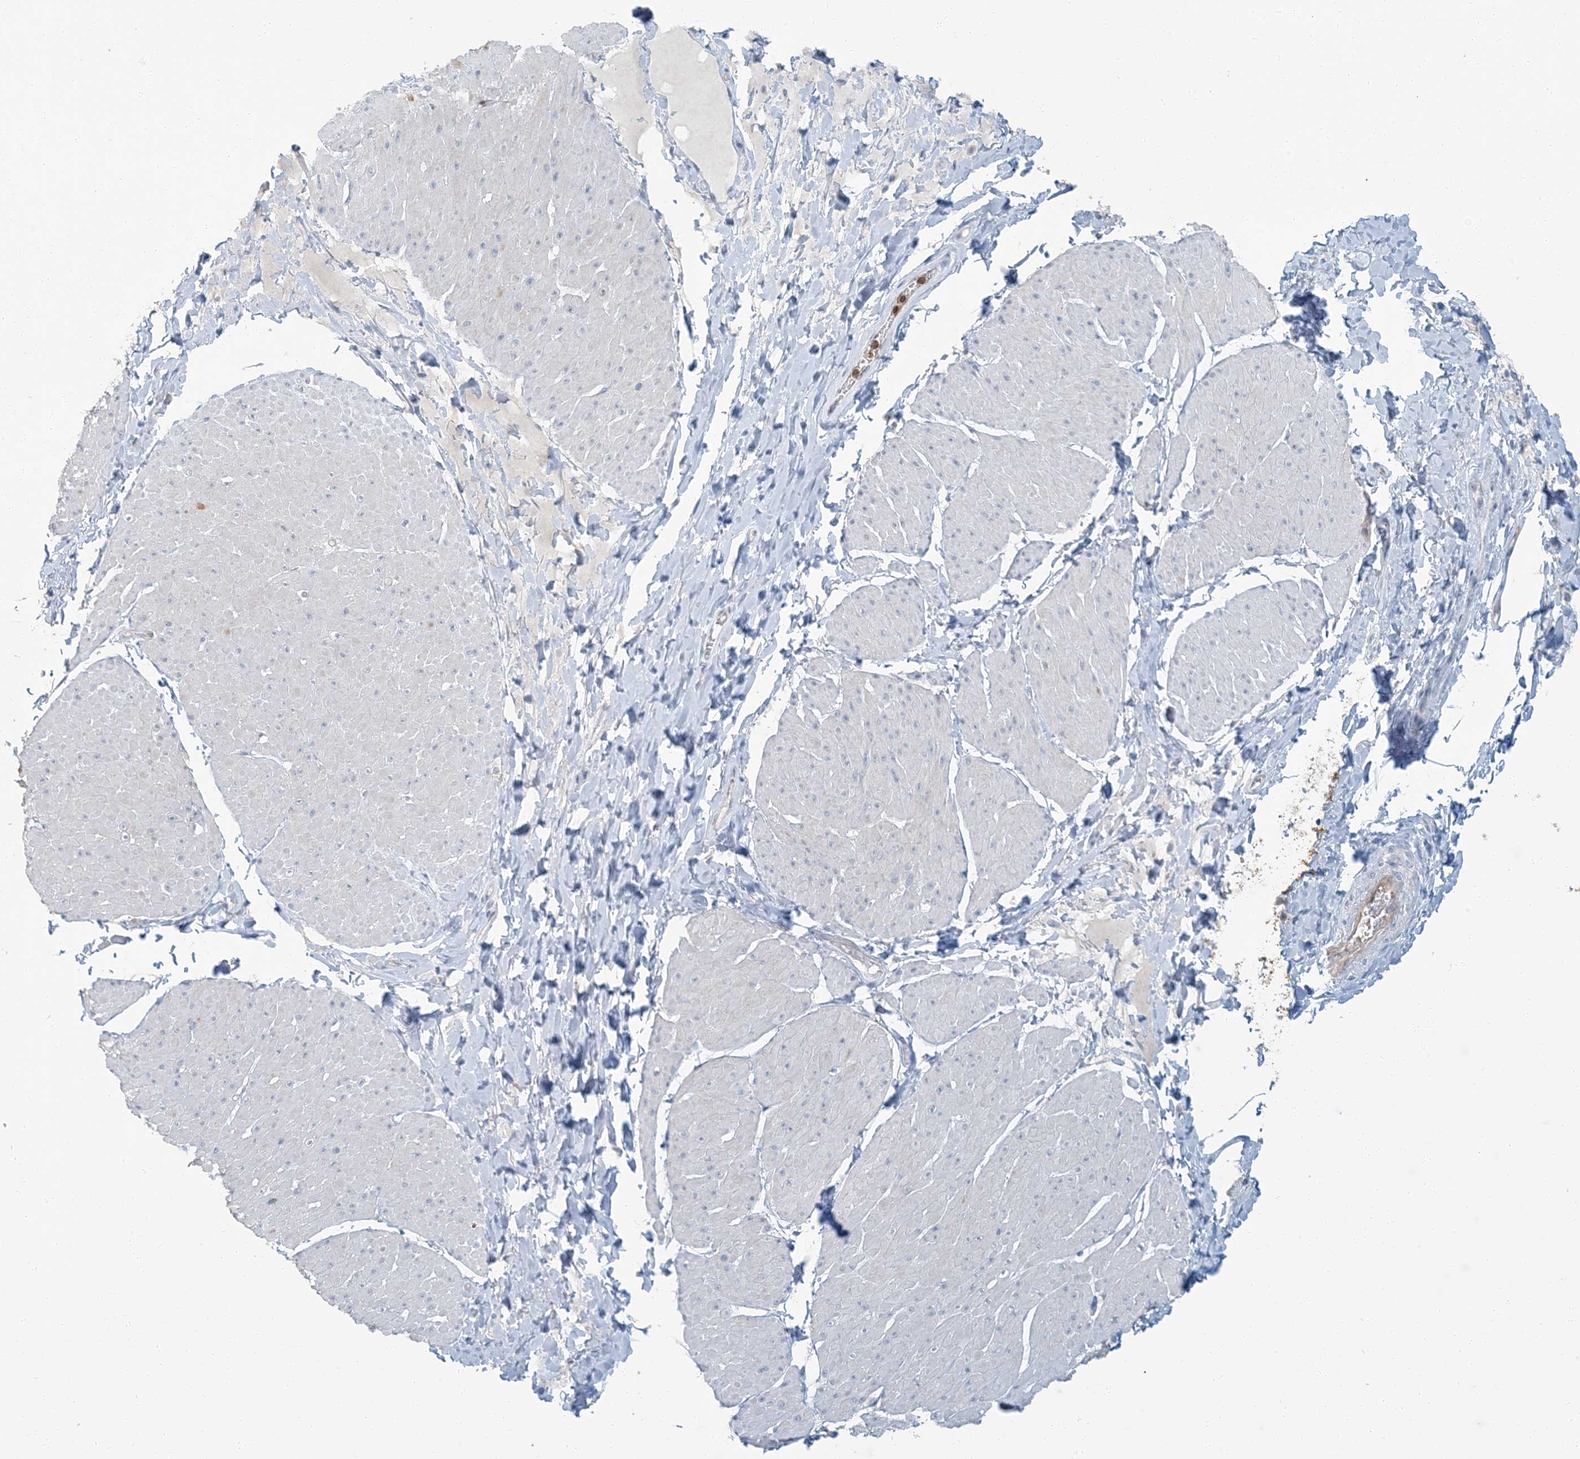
{"staining": {"intensity": "negative", "quantity": "none", "location": "none"}, "tissue": "smooth muscle", "cell_type": "Smooth muscle cells", "image_type": "normal", "snomed": [{"axis": "morphology", "description": "Urothelial carcinoma, High grade"}, {"axis": "topography", "description": "Urinary bladder"}], "caption": "A histopathology image of smooth muscle stained for a protein reveals no brown staining in smooth muscle cells.", "gene": "EPHA4", "patient": {"sex": "male", "age": 46}}